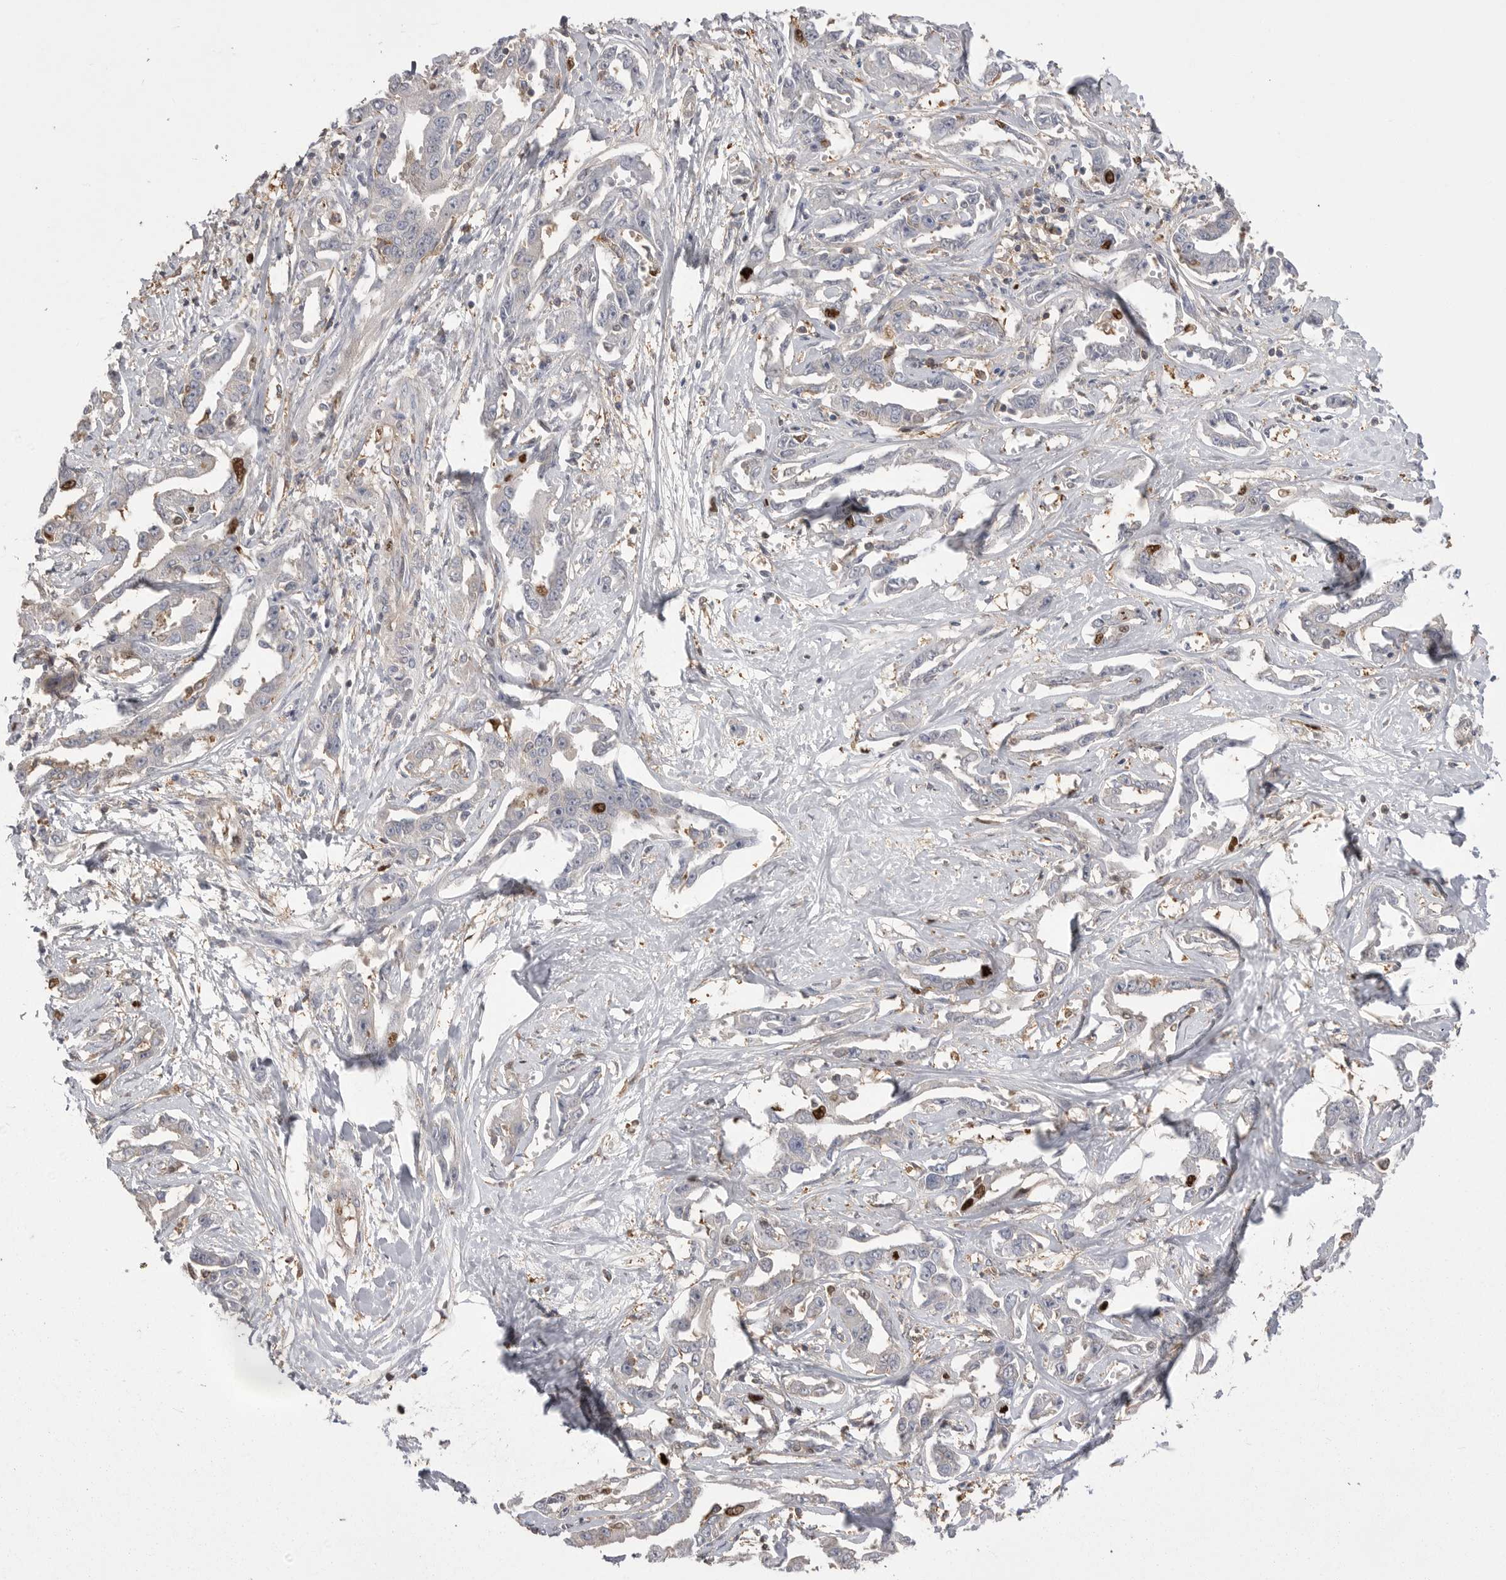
{"staining": {"intensity": "strong", "quantity": "<25%", "location": "nuclear"}, "tissue": "liver cancer", "cell_type": "Tumor cells", "image_type": "cancer", "snomed": [{"axis": "morphology", "description": "Cholangiocarcinoma"}, {"axis": "topography", "description": "Liver"}], "caption": "An image of liver cancer (cholangiocarcinoma) stained for a protein demonstrates strong nuclear brown staining in tumor cells.", "gene": "TOP2A", "patient": {"sex": "male", "age": 59}}